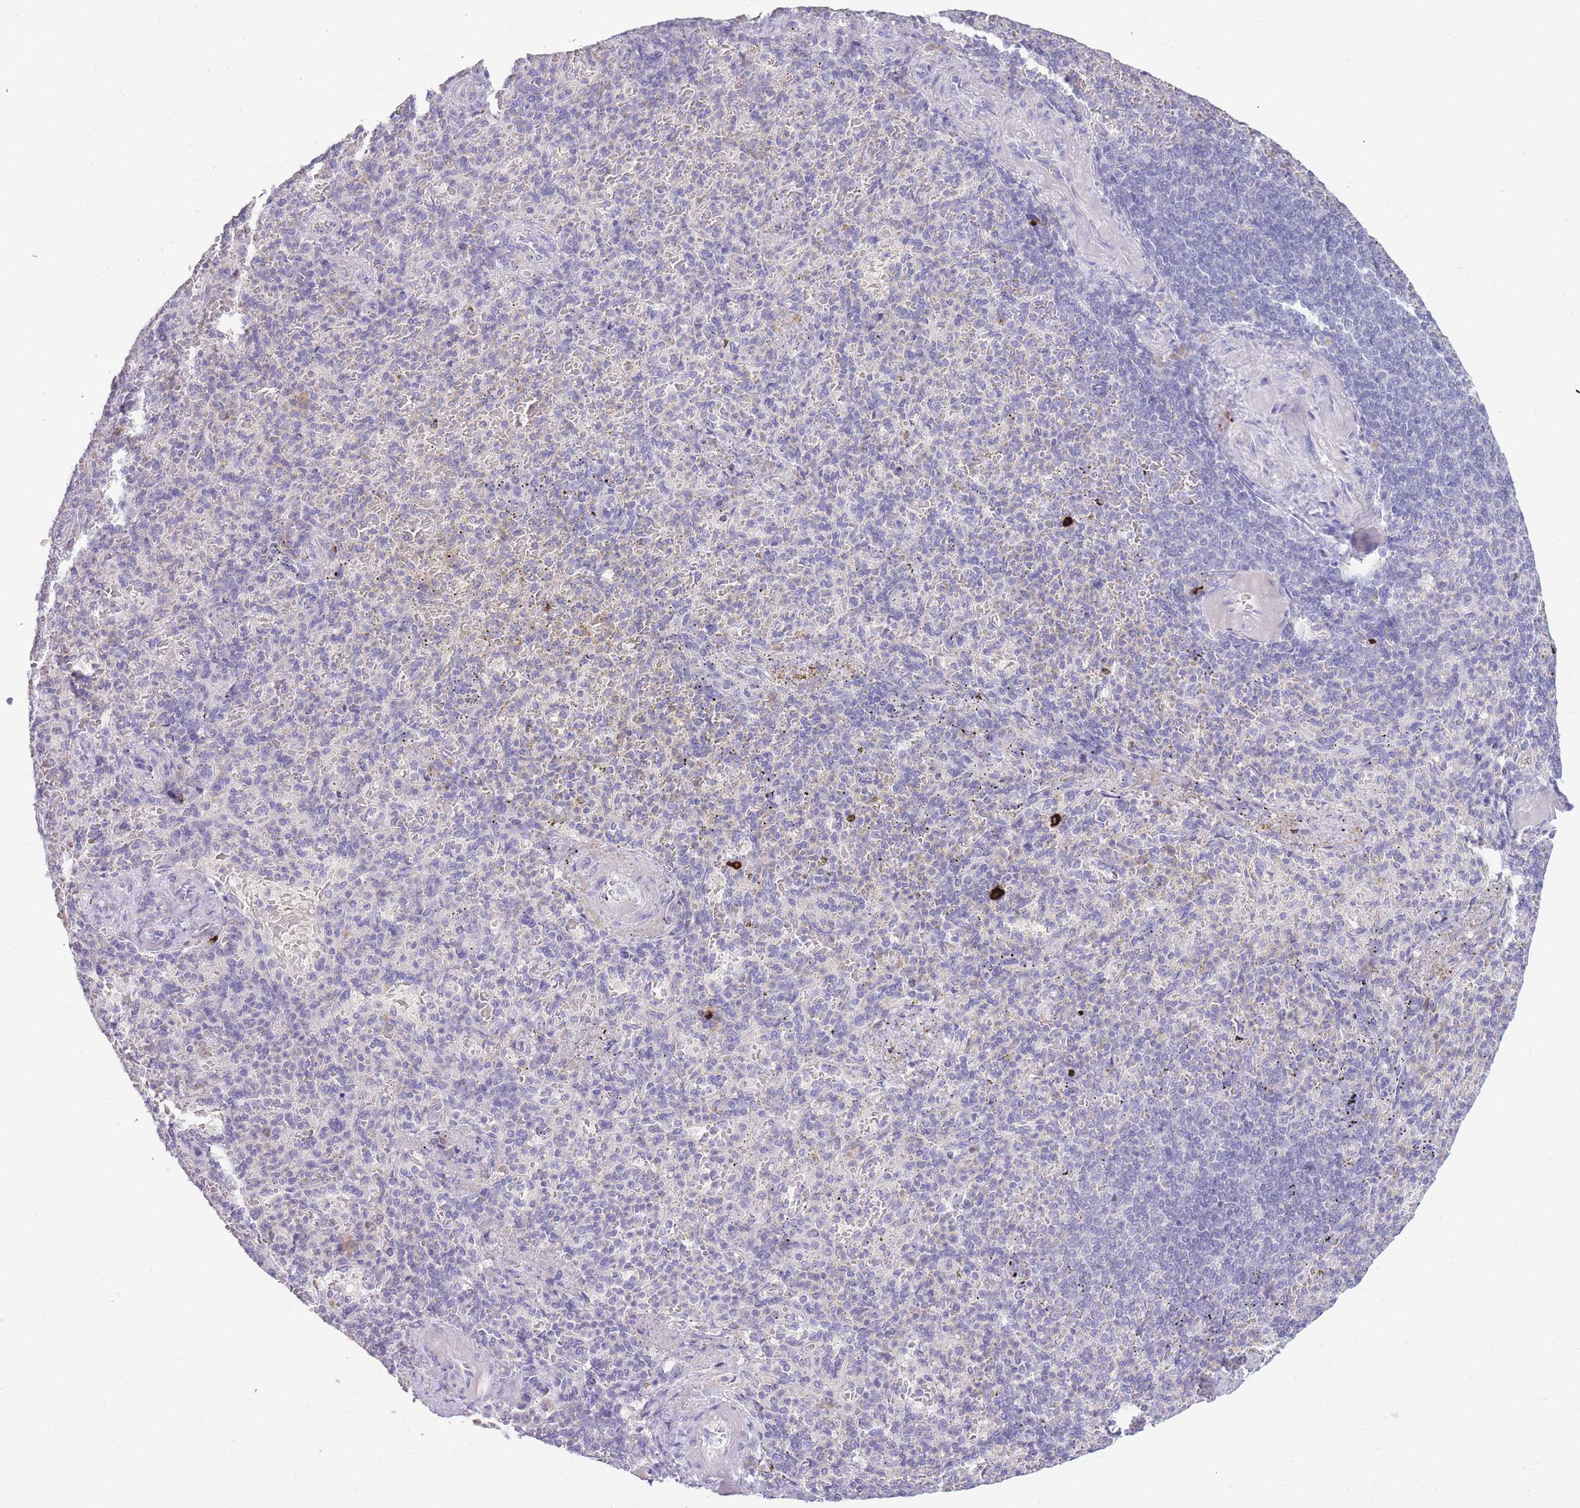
{"staining": {"intensity": "strong", "quantity": "<25%", "location": "cytoplasmic/membranous"}, "tissue": "spleen", "cell_type": "Cells in red pulp", "image_type": "normal", "snomed": [{"axis": "morphology", "description": "Normal tissue, NOS"}, {"axis": "topography", "description": "Spleen"}], "caption": "Spleen stained with a brown dye shows strong cytoplasmic/membranous positive expression in approximately <25% of cells in red pulp.", "gene": "TPSD1", "patient": {"sex": "female", "age": 74}}